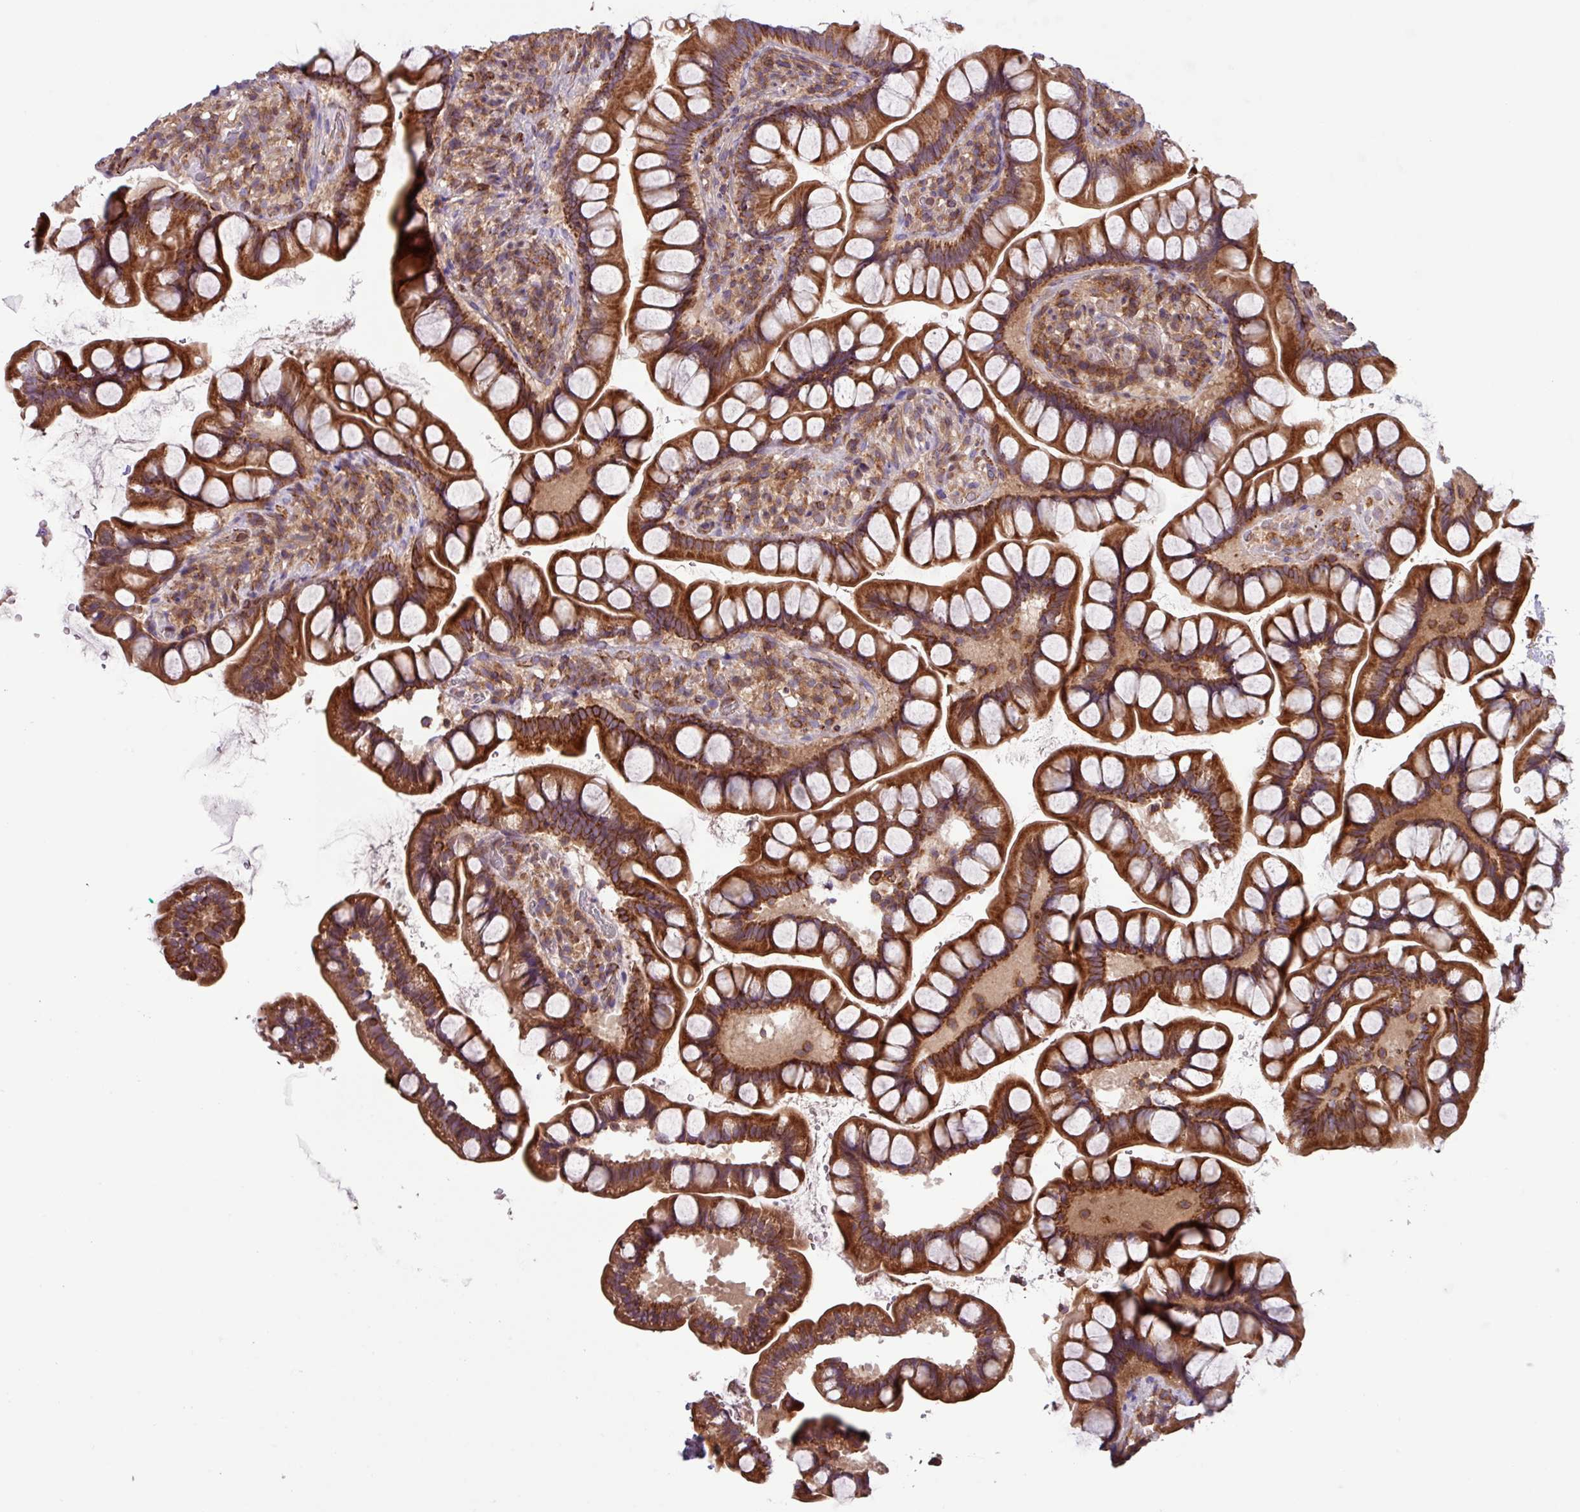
{"staining": {"intensity": "strong", "quantity": ">75%", "location": "cytoplasmic/membranous"}, "tissue": "small intestine", "cell_type": "Glandular cells", "image_type": "normal", "snomed": [{"axis": "morphology", "description": "Normal tissue, NOS"}, {"axis": "topography", "description": "Small intestine"}], "caption": "Immunohistochemical staining of unremarkable human small intestine reveals high levels of strong cytoplasmic/membranous positivity in about >75% of glandular cells.", "gene": "PLEKHD1", "patient": {"sex": "male", "age": 70}}